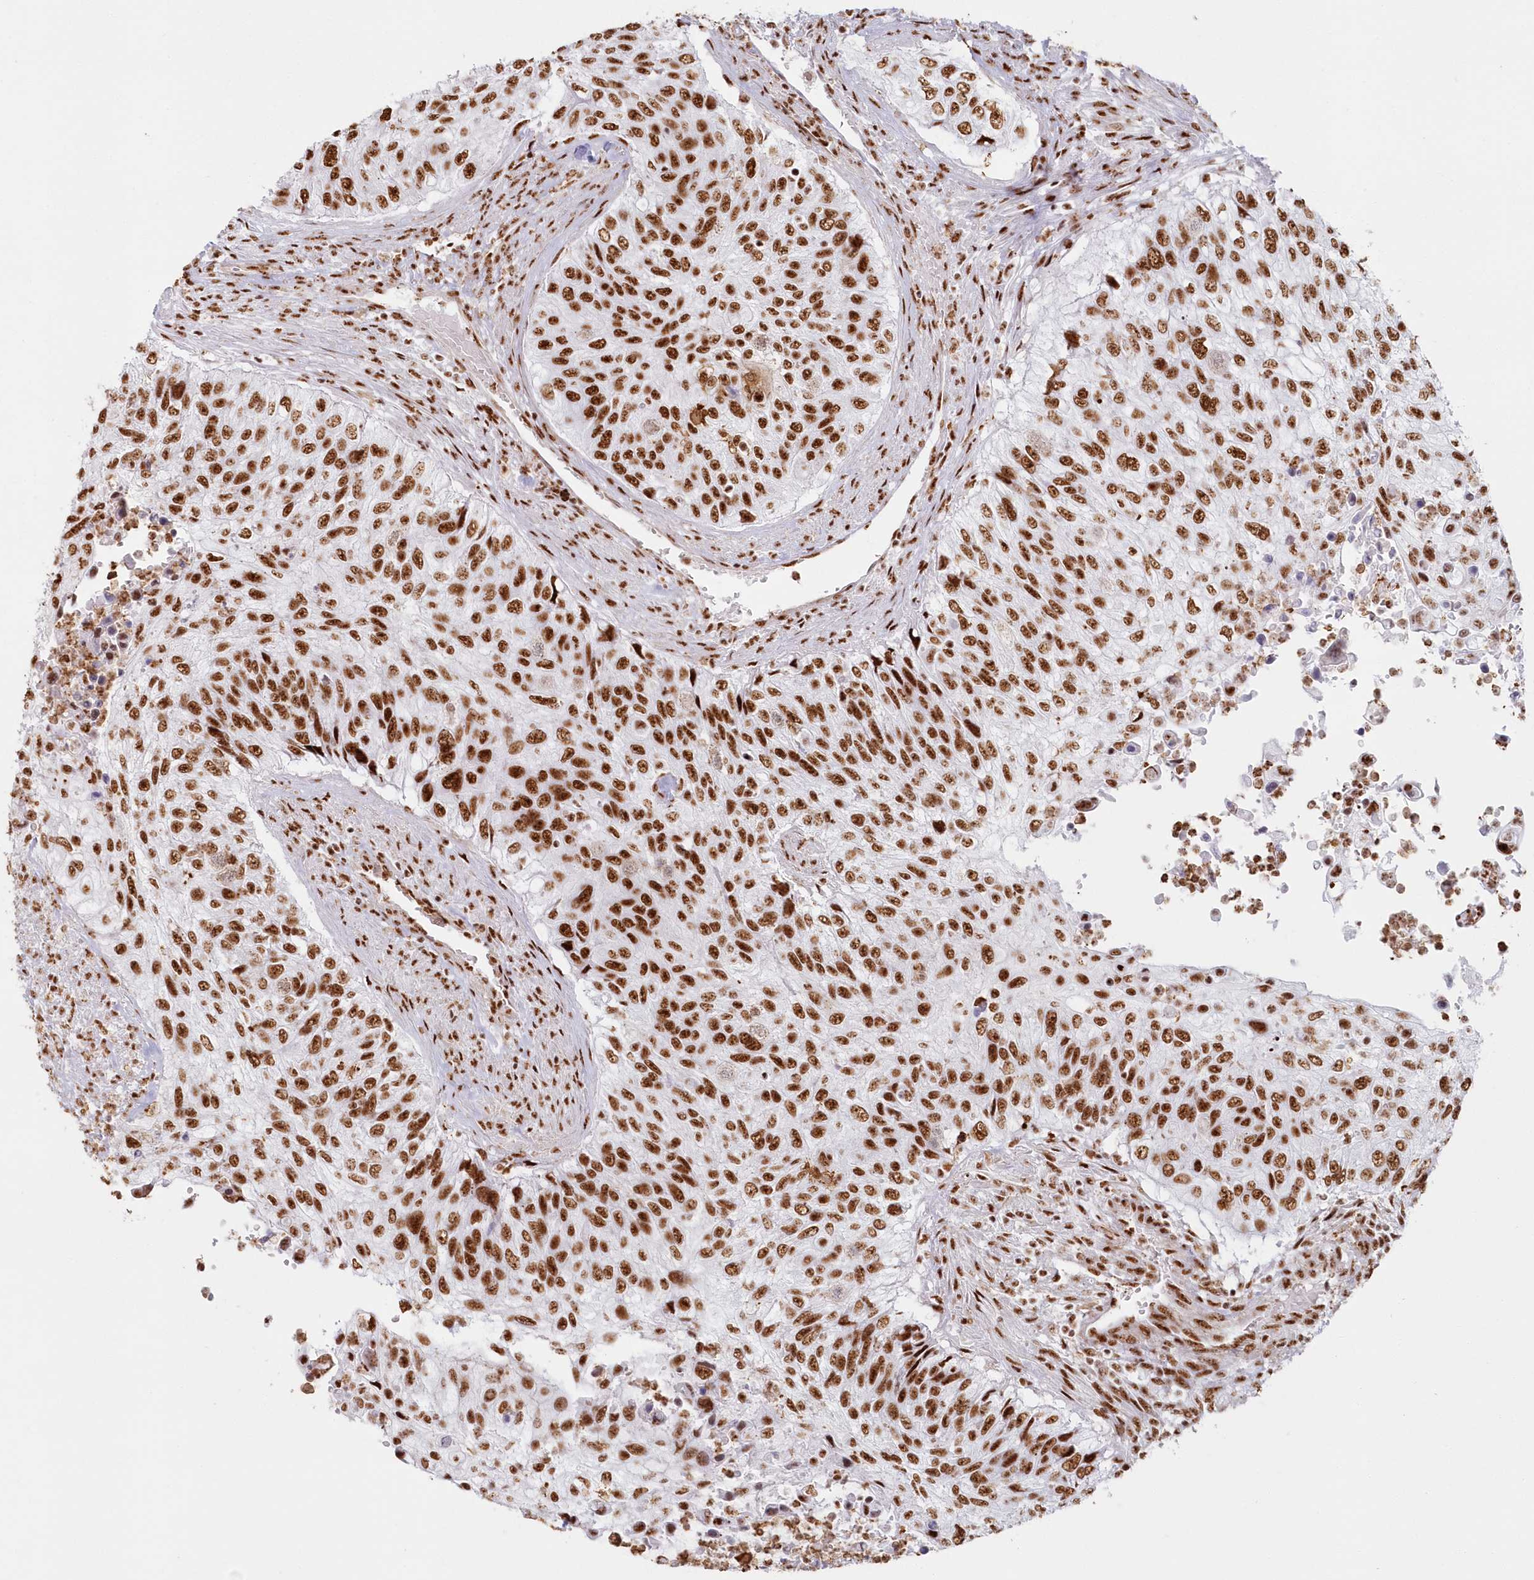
{"staining": {"intensity": "strong", "quantity": ">75%", "location": "nuclear"}, "tissue": "urothelial cancer", "cell_type": "Tumor cells", "image_type": "cancer", "snomed": [{"axis": "morphology", "description": "Urothelial carcinoma, High grade"}, {"axis": "topography", "description": "Urinary bladder"}], "caption": "A micrograph of urothelial cancer stained for a protein displays strong nuclear brown staining in tumor cells.", "gene": "DDX46", "patient": {"sex": "female", "age": 60}}